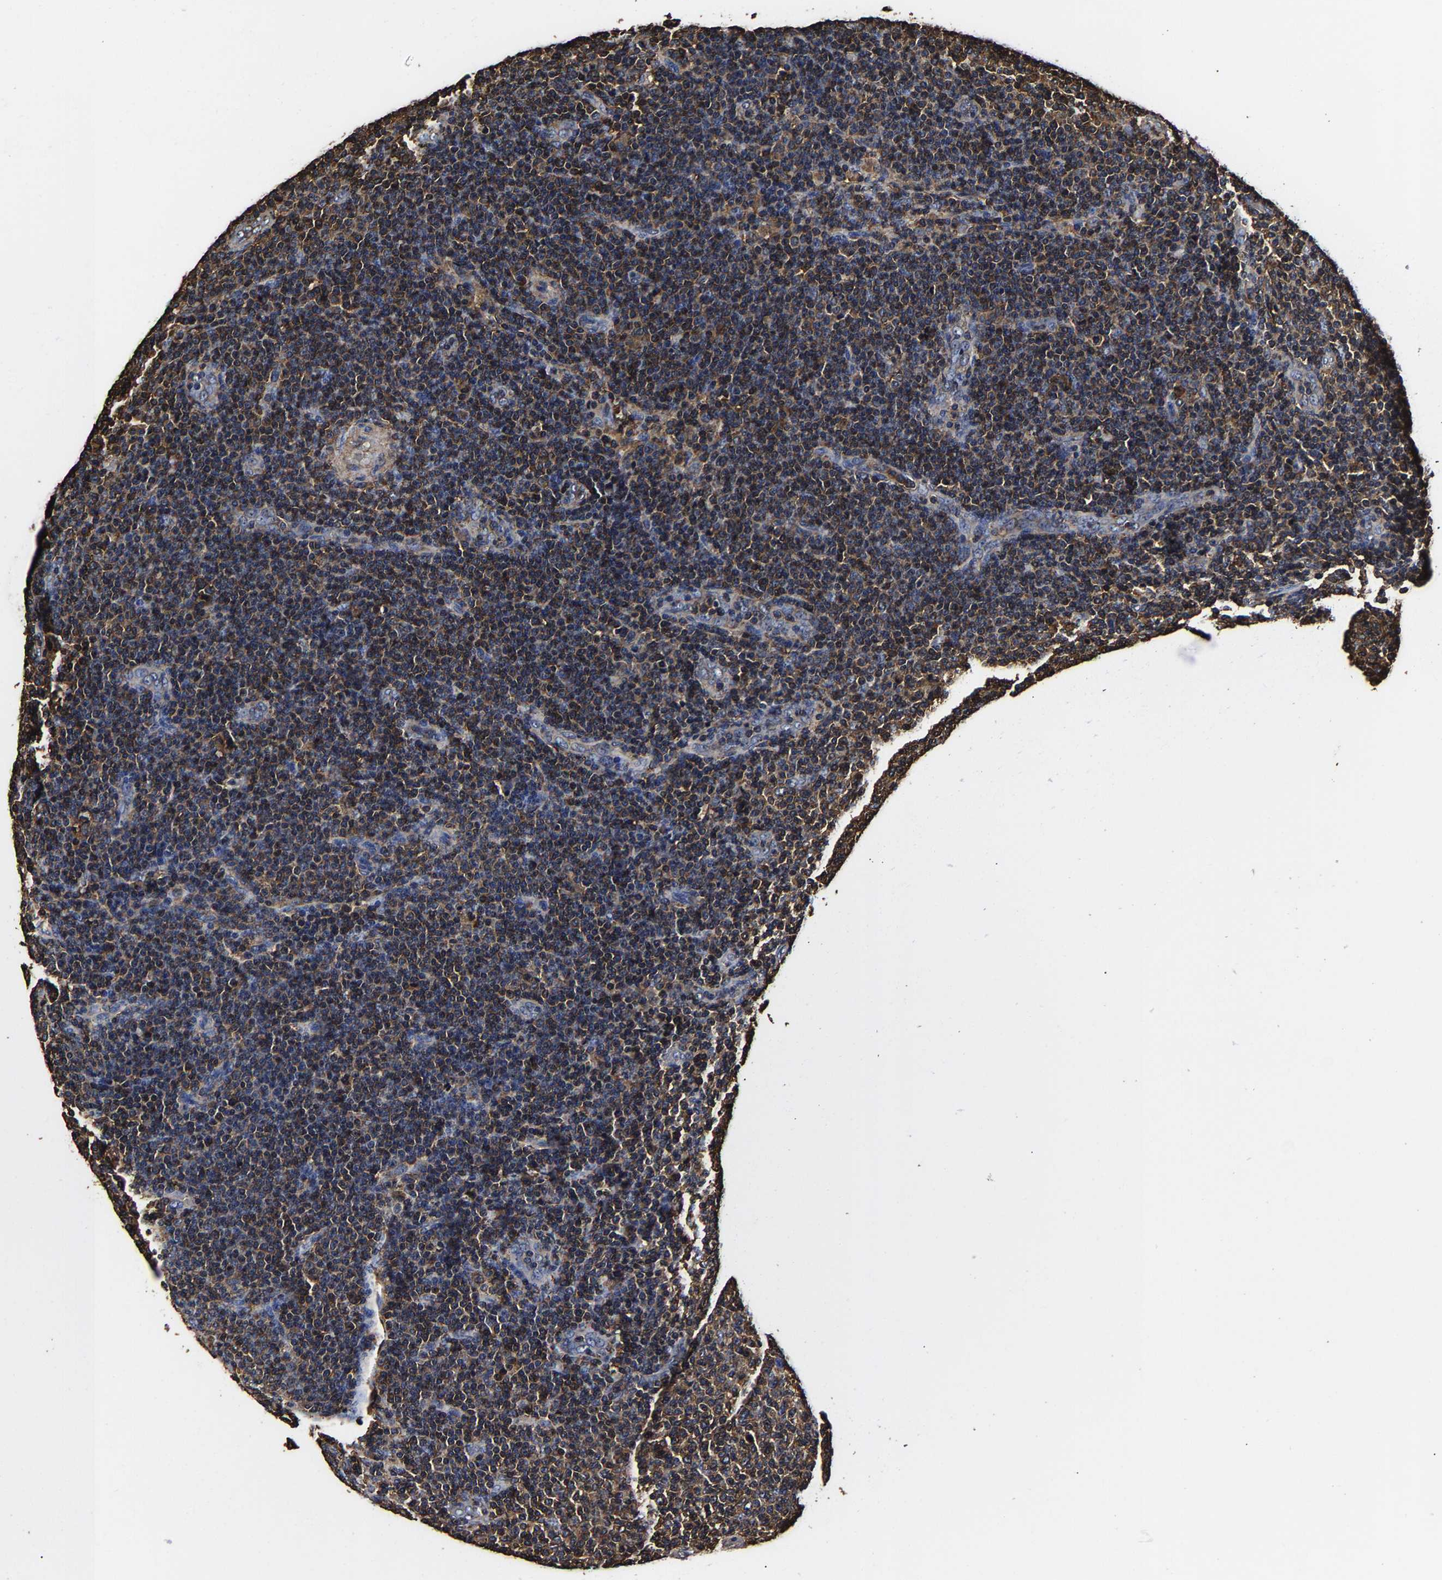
{"staining": {"intensity": "strong", "quantity": "25%-75%", "location": "cytoplasmic/membranous"}, "tissue": "lymphoma", "cell_type": "Tumor cells", "image_type": "cancer", "snomed": [{"axis": "morphology", "description": "Malignant lymphoma, non-Hodgkin's type, Low grade"}, {"axis": "topography", "description": "Lymph node"}], "caption": "Protein analysis of lymphoma tissue exhibits strong cytoplasmic/membranous positivity in about 25%-75% of tumor cells.", "gene": "SSH3", "patient": {"sex": "male", "age": 66}}